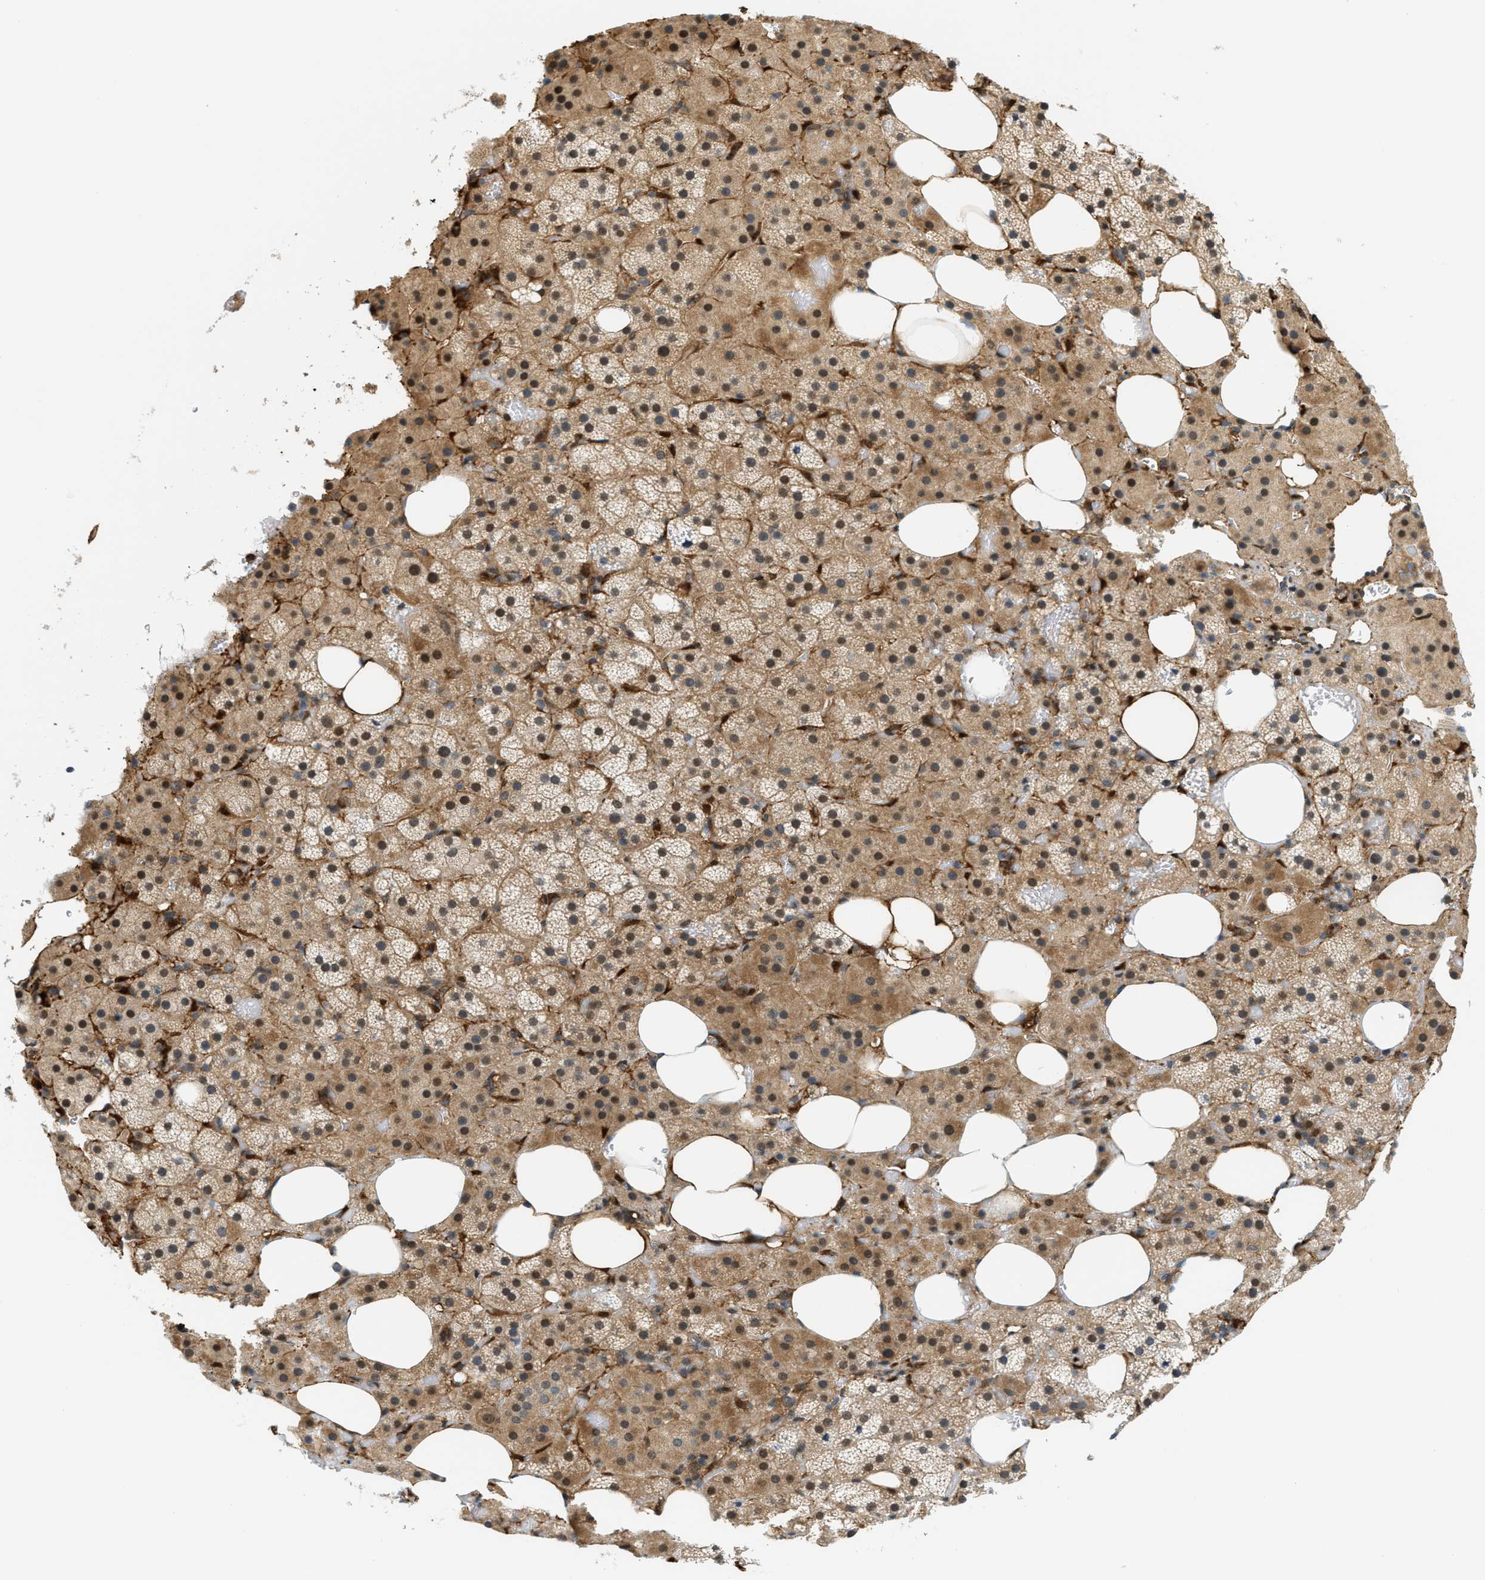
{"staining": {"intensity": "moderate", "quantity": ">75%", "location": "cytoplasmic/membranous"}, "tissue": "adrenal gland", "cell_type": "Glandular cells", "image_type": "normal", "snomed": [{"axis": "morphology", "description": "Normal tissue, NOS"}, {"axis": "topography", "description": "Adrenal gland"}], "caption": "A brown stain highlights moderate cytoplasmic/membranous positivity of a protein in glandular cells of normal adrenal gland. (Brightfield microscopy of DAB IHC at high magnification).", "gene": "KMT2A", "patient": {"sex": "female", "age": 59}}